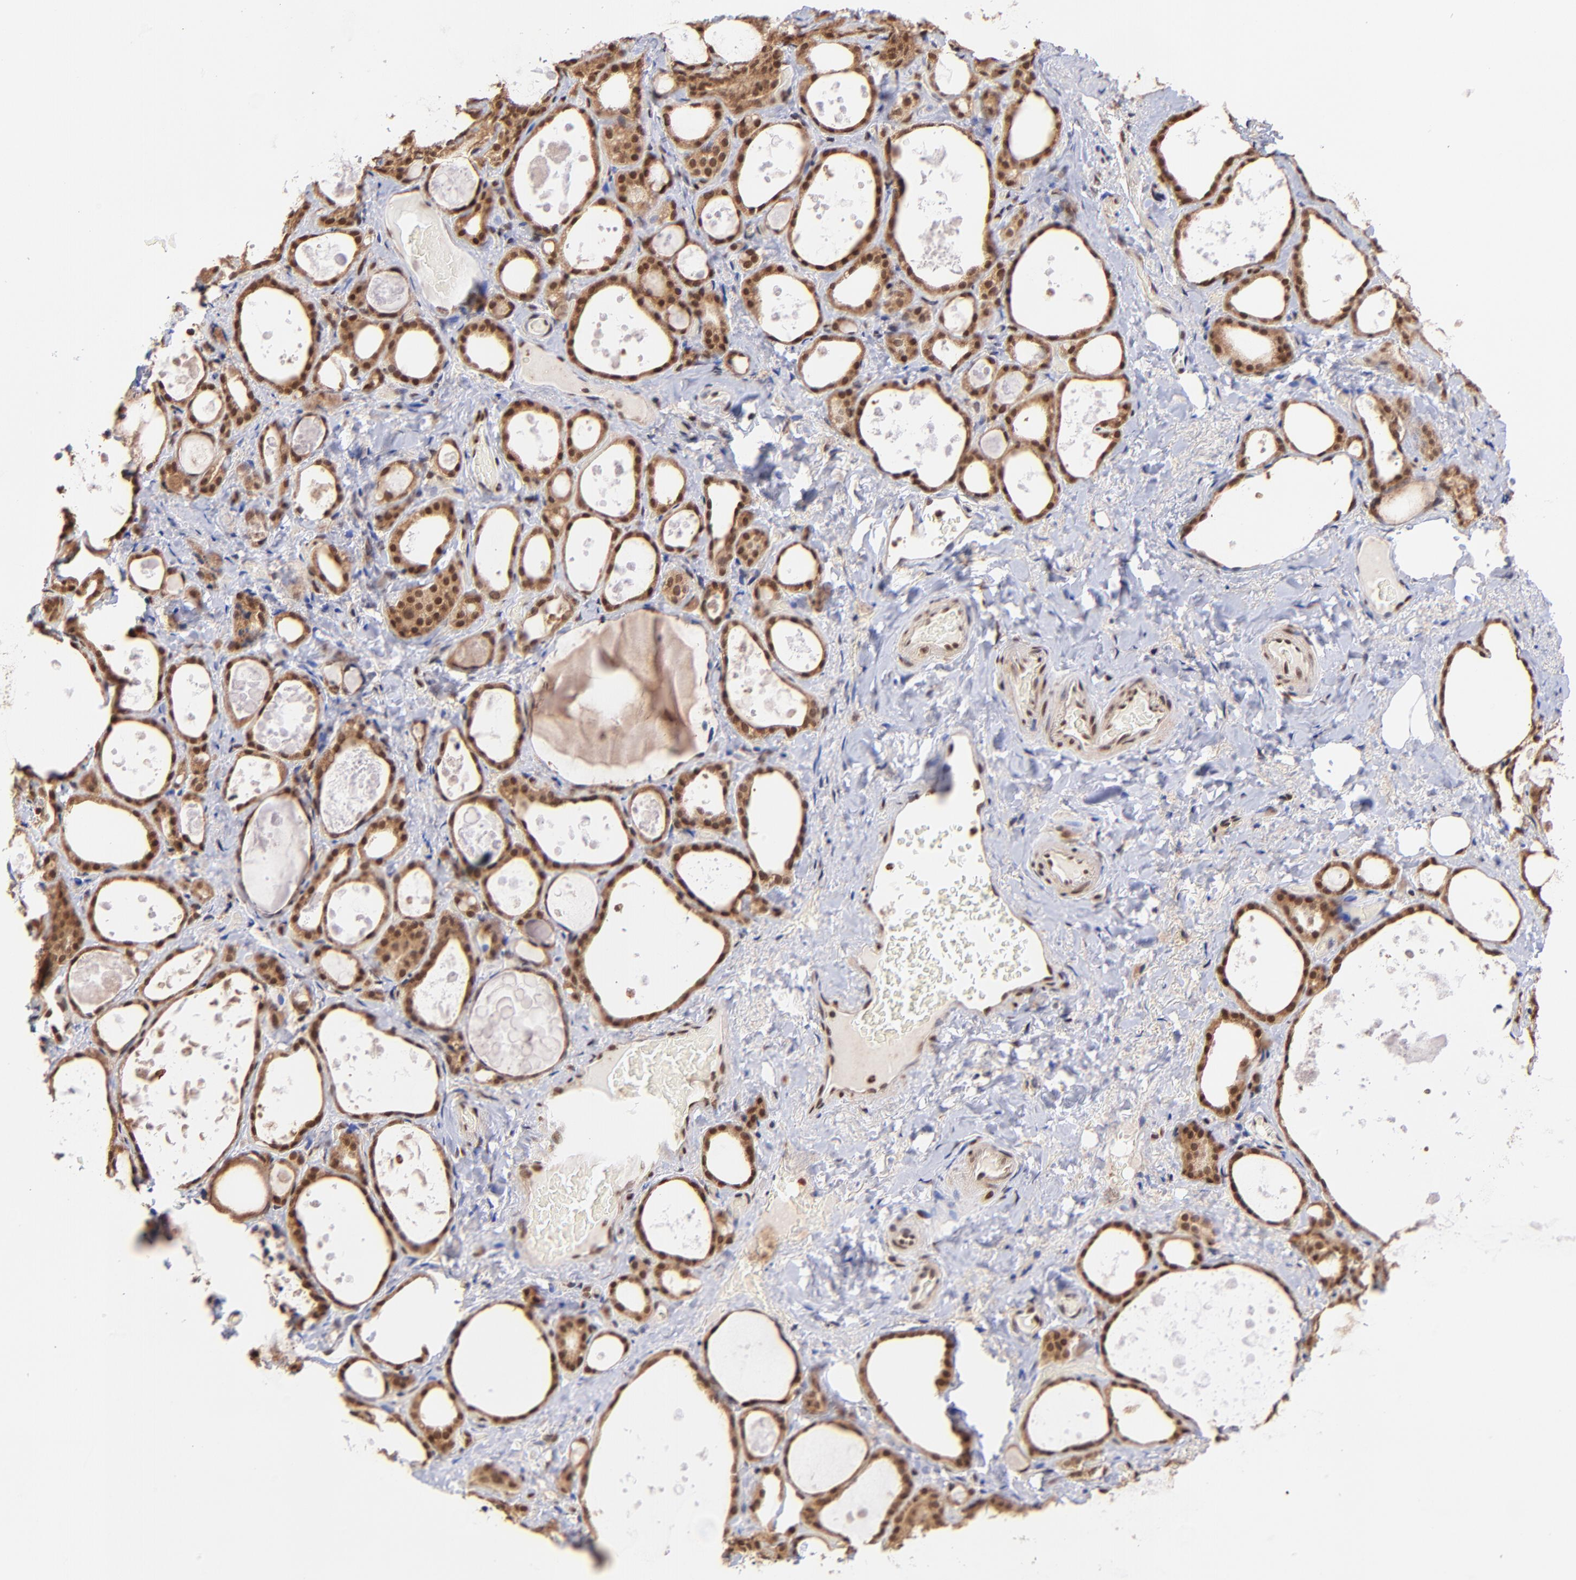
{"staining": {"intensity": "strong", "quantity": ">75%", "location": "cytoplasmic/membranous,nuclear"}, "tissue": "thyroid gland", "cell_type": "Glandular cells", "image_type": "normal", "snomed": [{"axis": "morphology", "description": "Normal tissue, NOS"}, {"axis": "topography", "description": "Thyroid gland"}], "caption": "Immunohistochemistry image of unremarkable thyroid gland: human thyroid gland stained using immunohistochemistry exhibits high levels of strong protein expression localized specifically in the cytoplasmic/membranous,nuclear of glandular cells, appearing as a cytoplasmic/membranous,nuclear brown color.", "gene": "WDR25", "patient": {"sex": "female", "age": 75}}